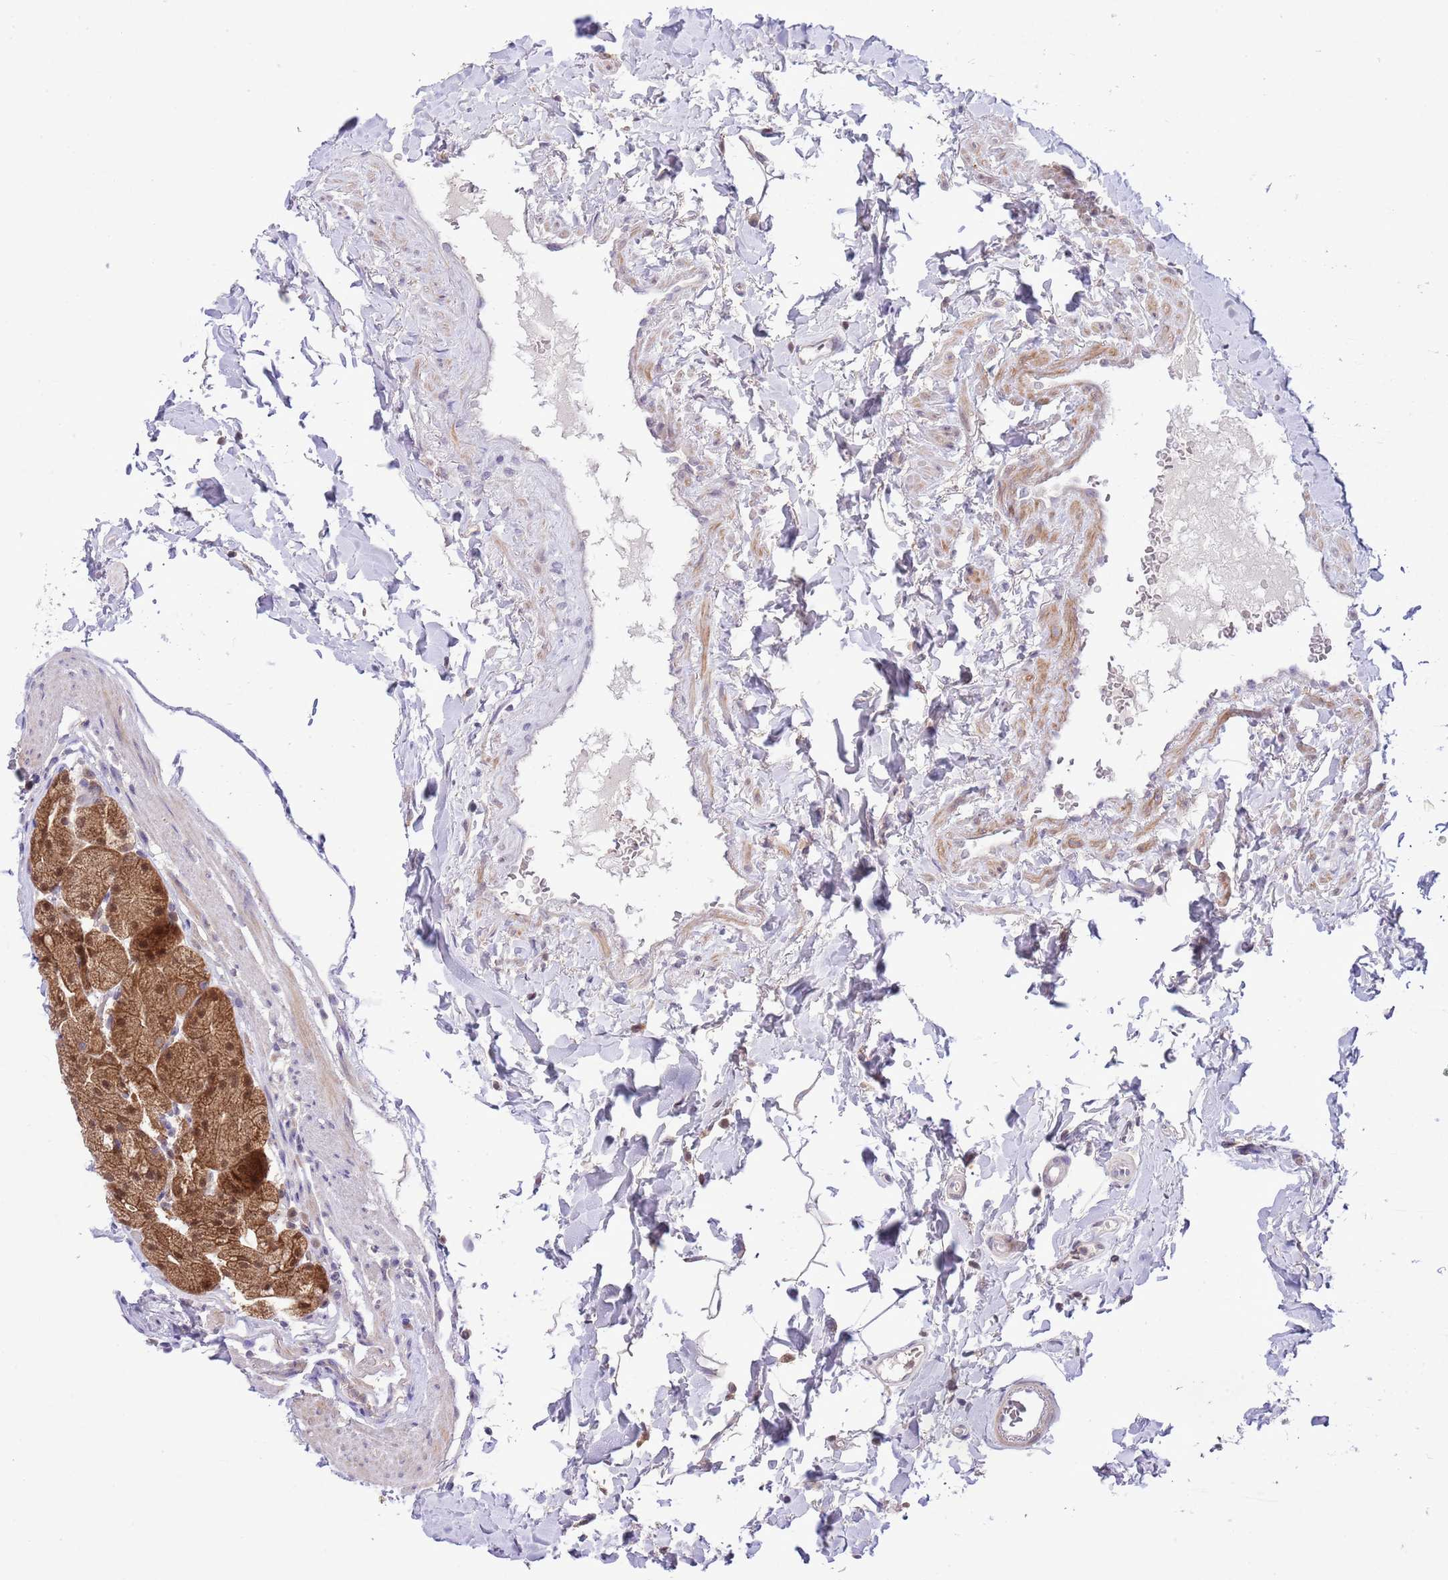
{"staining": {"intensity": "strong", "quantity": ">75%", "location": "cytoplasmic/membranous,nuclear"}, "tissue": "stomach", "cell_type": "Glandular cells", "image_type": "normal", "snomed": [{"axis": "morphology", "description": "Normal tissue, NOS"}, {"axis": "topography", "description": "Stomach, upper"}, {"axis": "topography", "description": "Stomach, lower"}], "caption": "A histopathology image of human stomach stained for a protein exhibits strong cytoplasmic/membranous,nuclear brown staining in glandular cells. (brown staining indicates protein expression, while blue staining denotes nuclei).", "gene": "GALK2", "patient": {"sex": "male", "age": 67}}